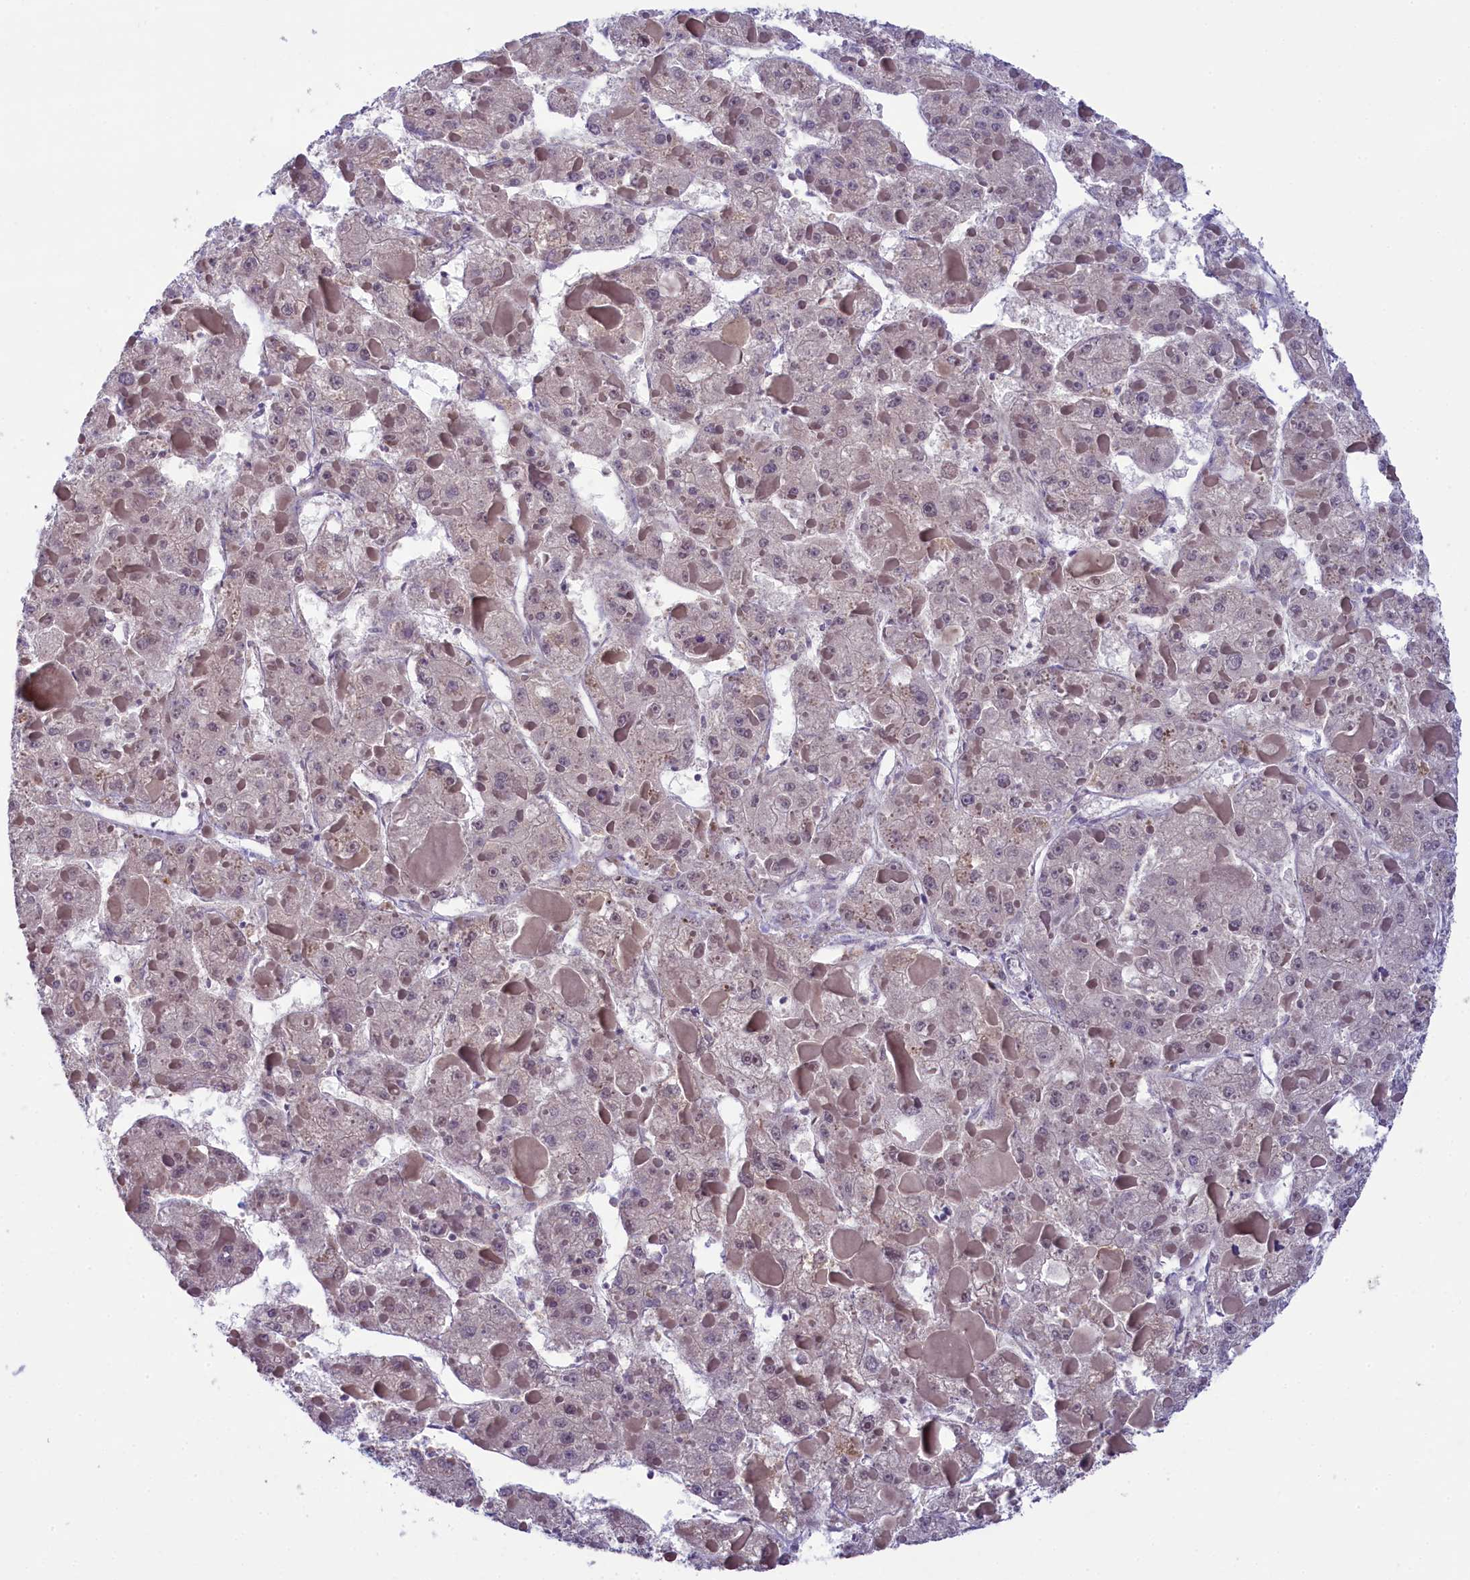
{"staining": {"intensity": "negative", "quantity": "none", "location": "none"}, "tissue": "liver cancer", "cell_type": "Tumor cells", "image_type": "cancer", "snomed": [{"axis": "morphology", "description": "Carcinoma, Hepatocellular, NOS"}, {"axis": "topography", "description": "Liver"}], "caption": "This histopathology image is of liver cancer (hepatocellular carcinoma) stained with immunohistochemistry to label a protein in brown with the nuclei are counter-stained blue. There is no staining in tumor cells.", "gene": "CRAMP1", "patient": {"sex": "female", "age": 73}}